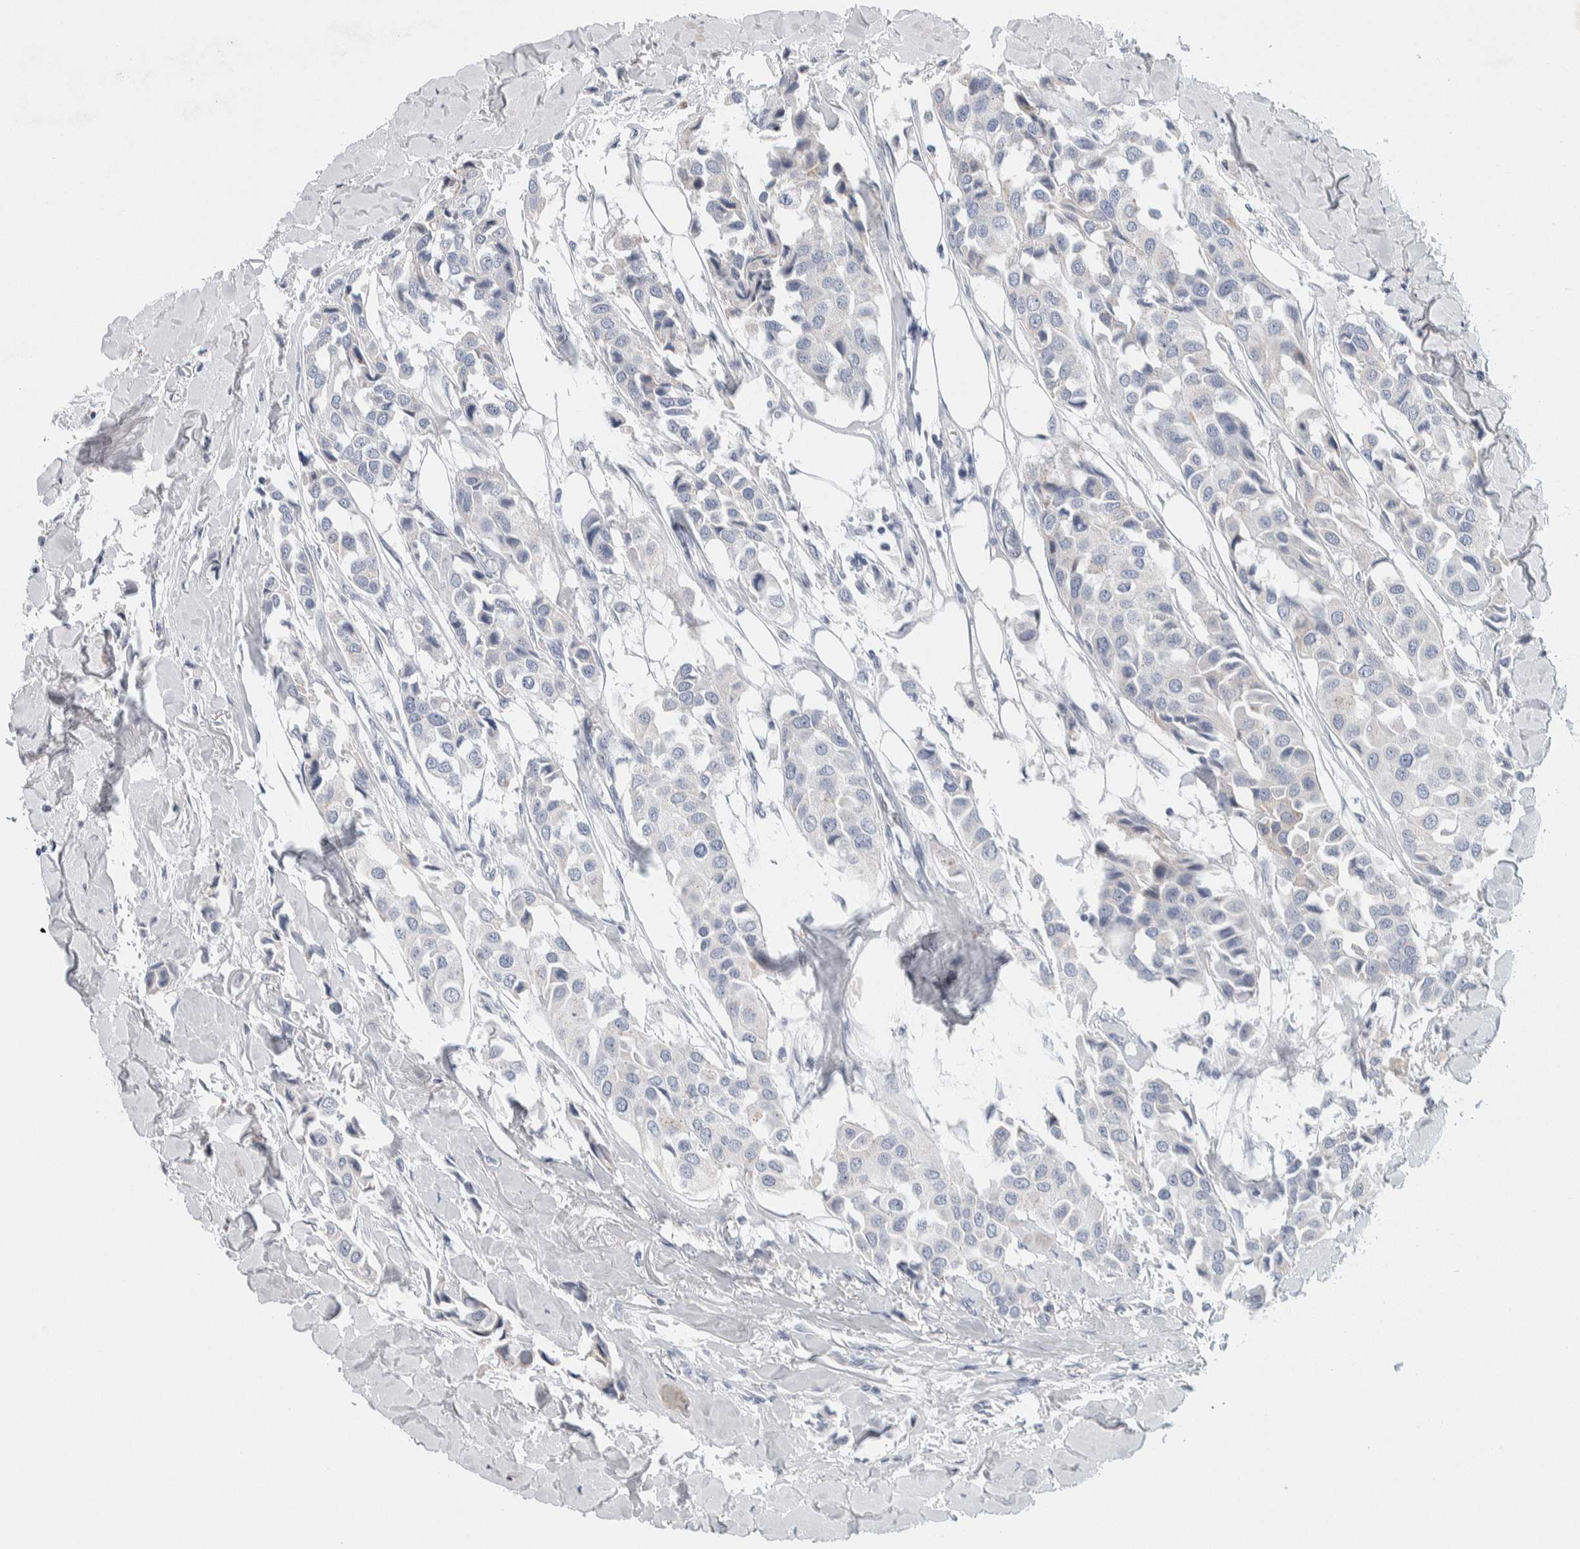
{"staining": {"intensity": "negative", "quantity": "none", "location": "none"}, "tissue": "breast cancer", "cell_type": "Tumor cells", "image_type": "cancer", "snomed": [{"axis": "morphology", "description": "Duct carcinoma"}, {"axis": "topography", "description": "Breast"}], "caption": "Tumor cells are negative for protein expression in human breast infiltrating ductal carcinoma. (Stains: DAB IHC with hematoxylin counter stain, Microscopy: brightfield microscopy at high magnification).", "gene": "SCN2A", "patient": {"sex": "female", "age": 80}}